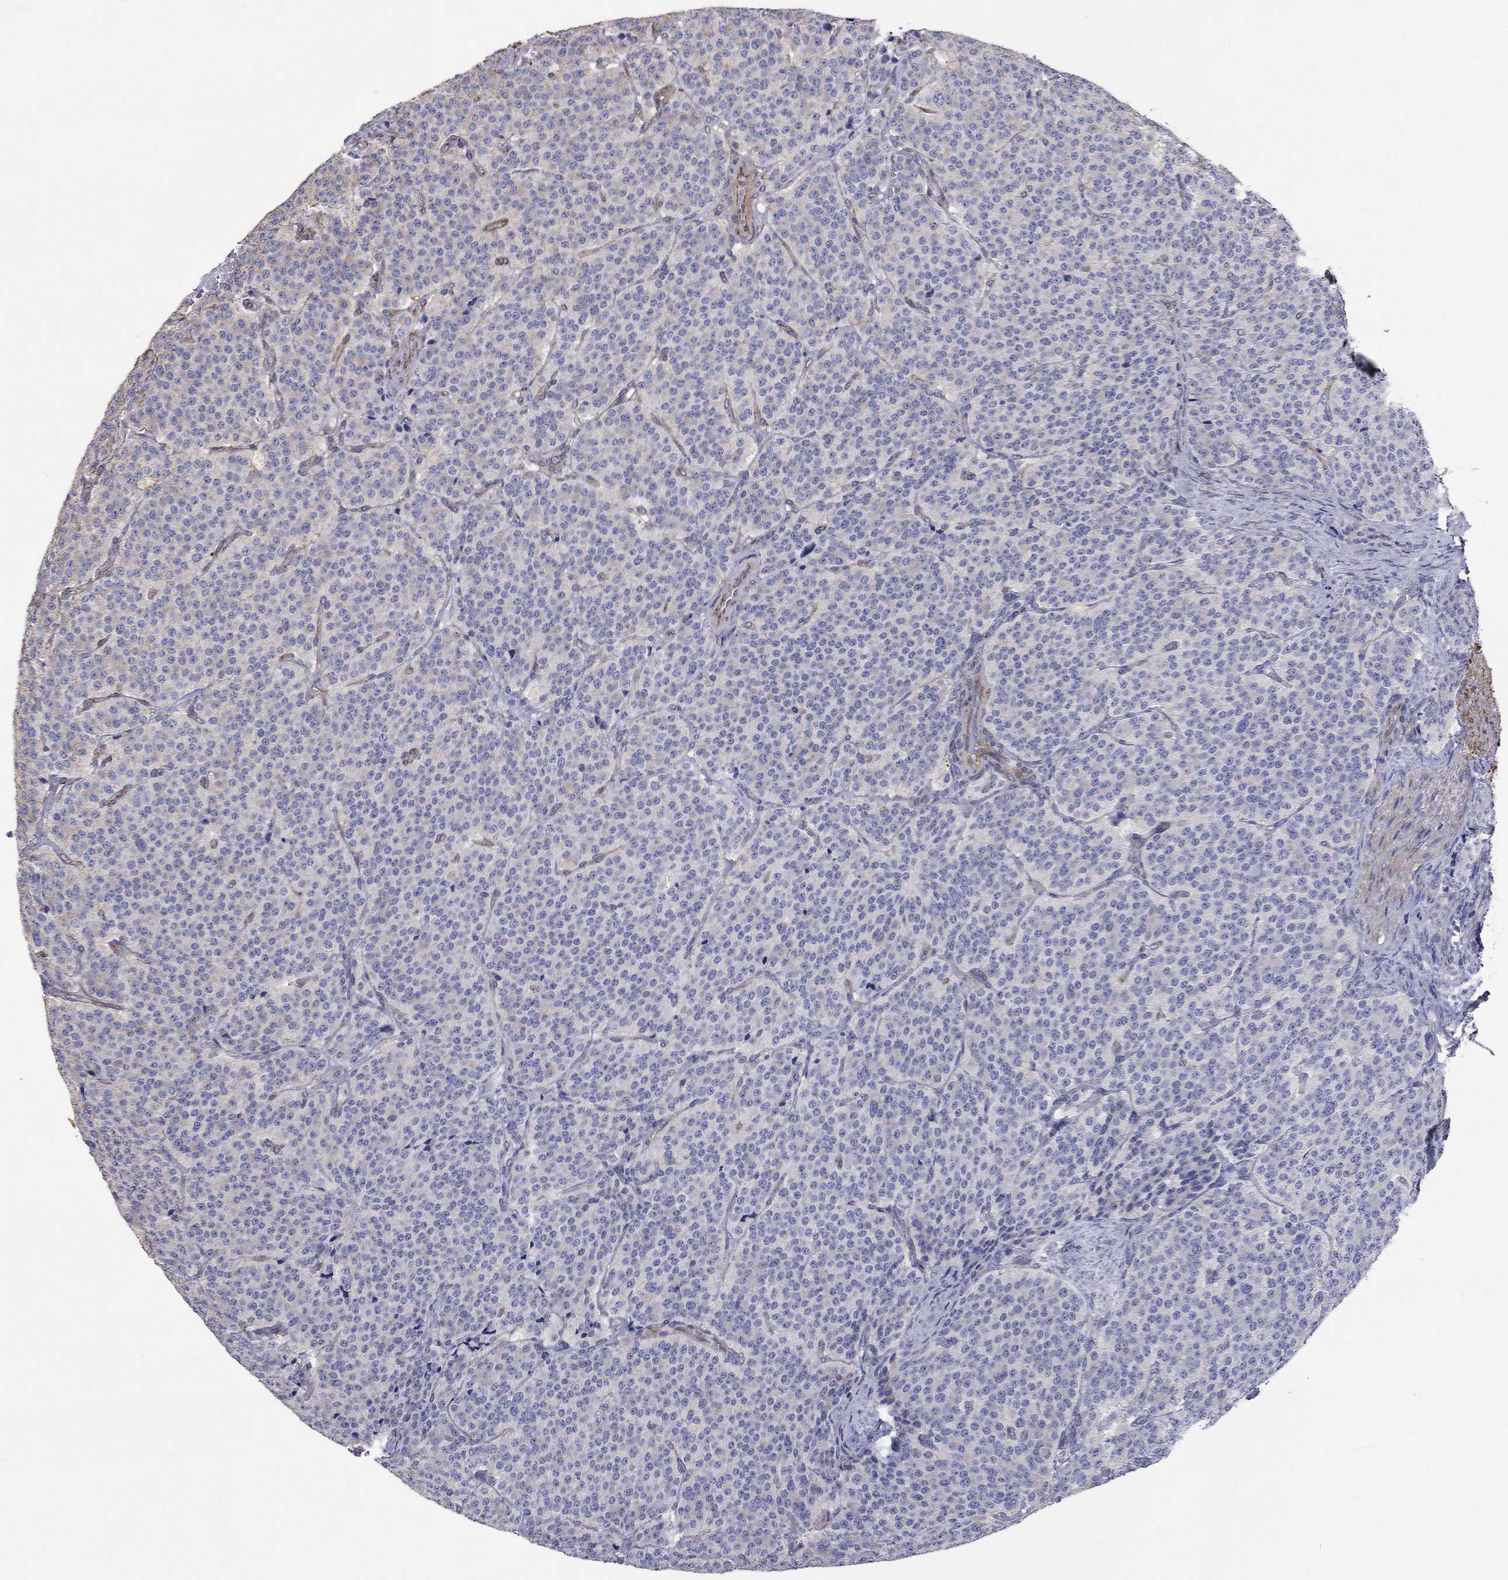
{"staining": {"intensity": "negative", "quantity": "none", "location": "none"}, "tissue": "carcinoid", "cell_type": "Tumor cells", "image_type": "cancer", "snomed": [{"axis": "morphology", "description": "Carcinoid, malignant, NOS"}, {"axis": "topography", "description": "Small intestine"}], "caption": "Carcinoid was stained to show a protein in brown. There is no significant staining in tumor cells.", "gene": "TPRN", "patient": {"sex": "female", "age": 58}}